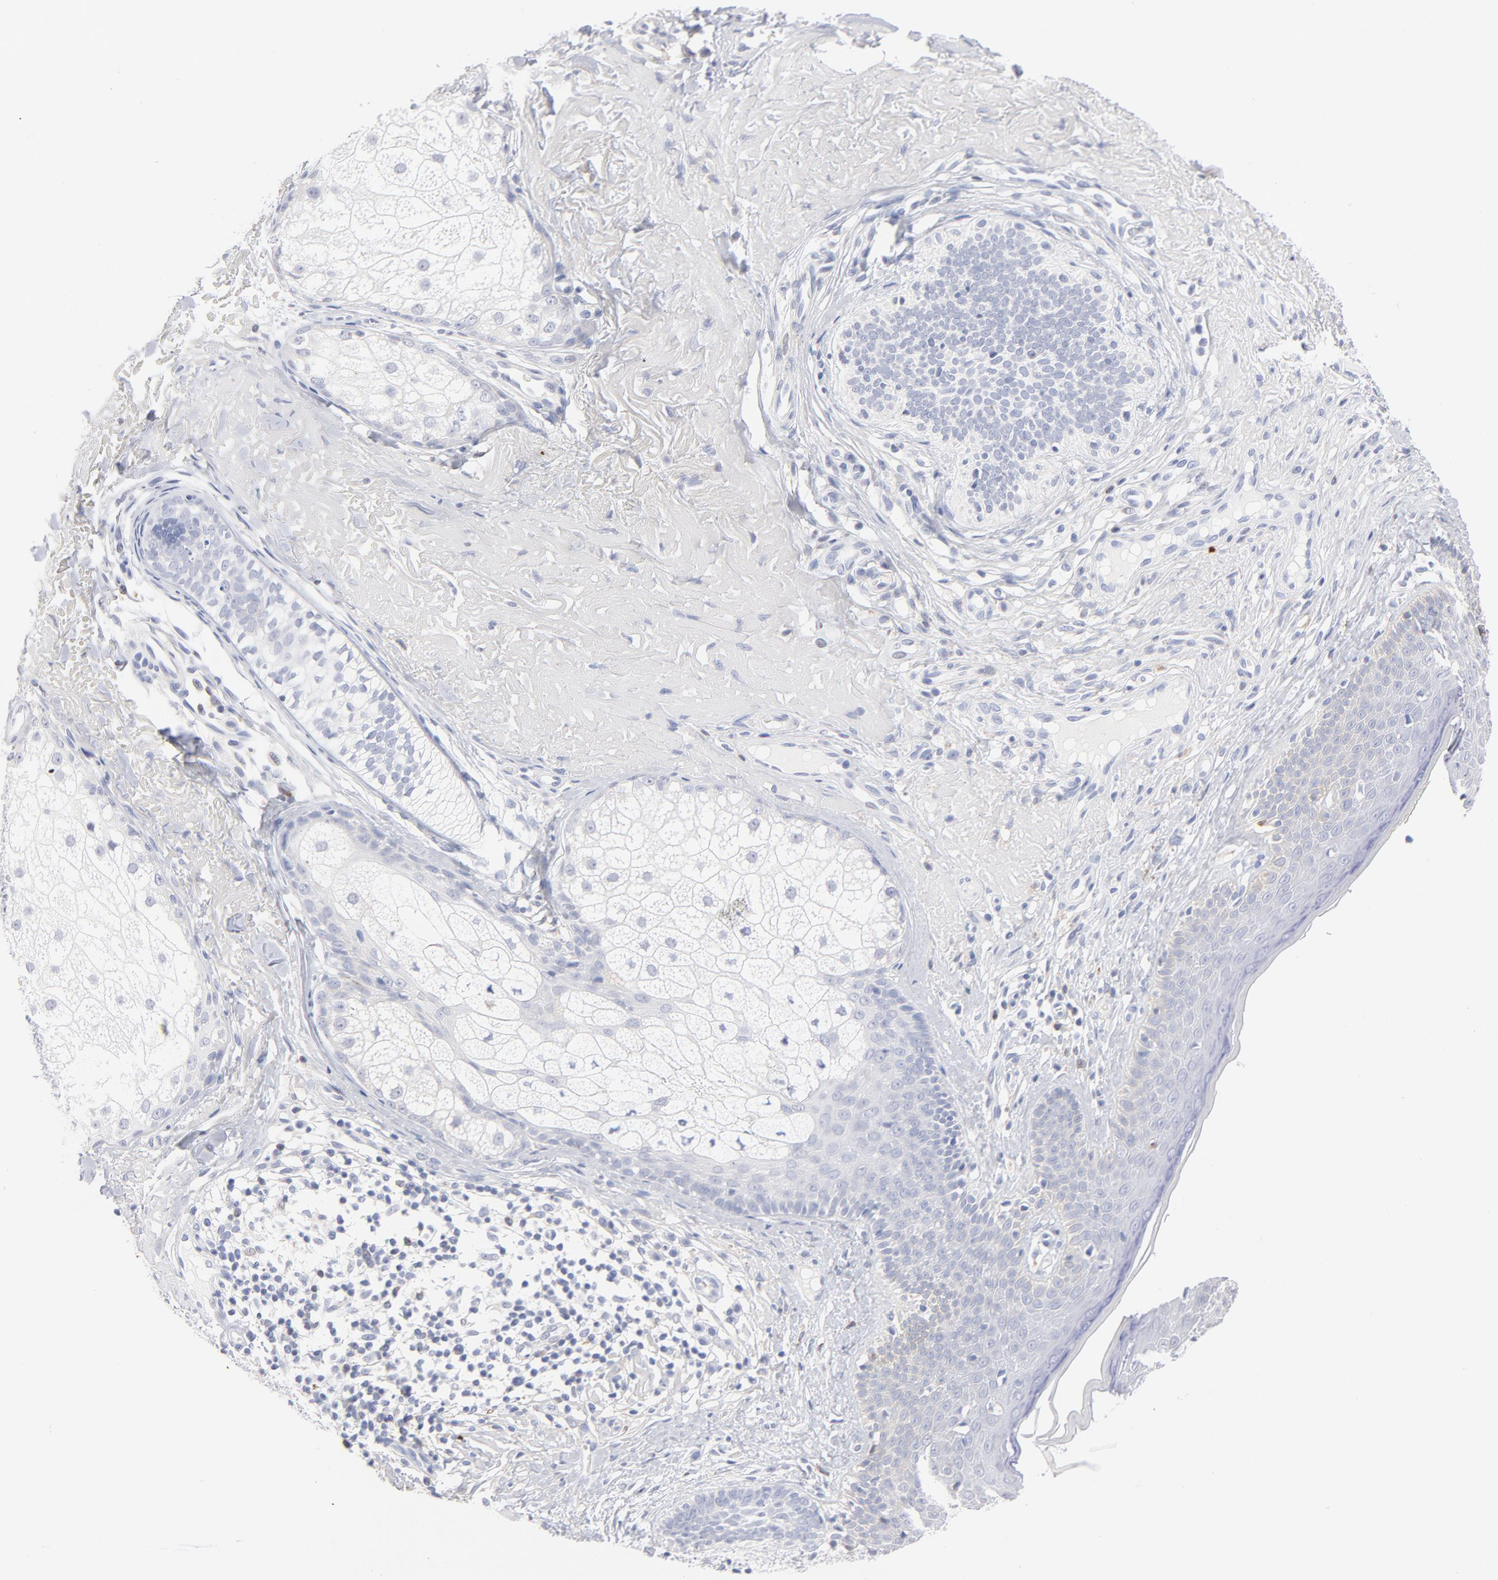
{"staining": {"intensity": "negative", "quantity": "none", "location": "none"}, "tissue": "skin cancer", "cell_type": "Tumor cells", "image_type": "cancer", "snomed": [{"axis": "morphology", "description": "Basal cell carcinoma"}, {"axis": "topography", "description": "Skin"}], "caption": "Tumor cells show no significant protein expression in basal cell carcinoma (skin).", "gene": "MID1", "patient": {"sex": "male", "age": 74}}